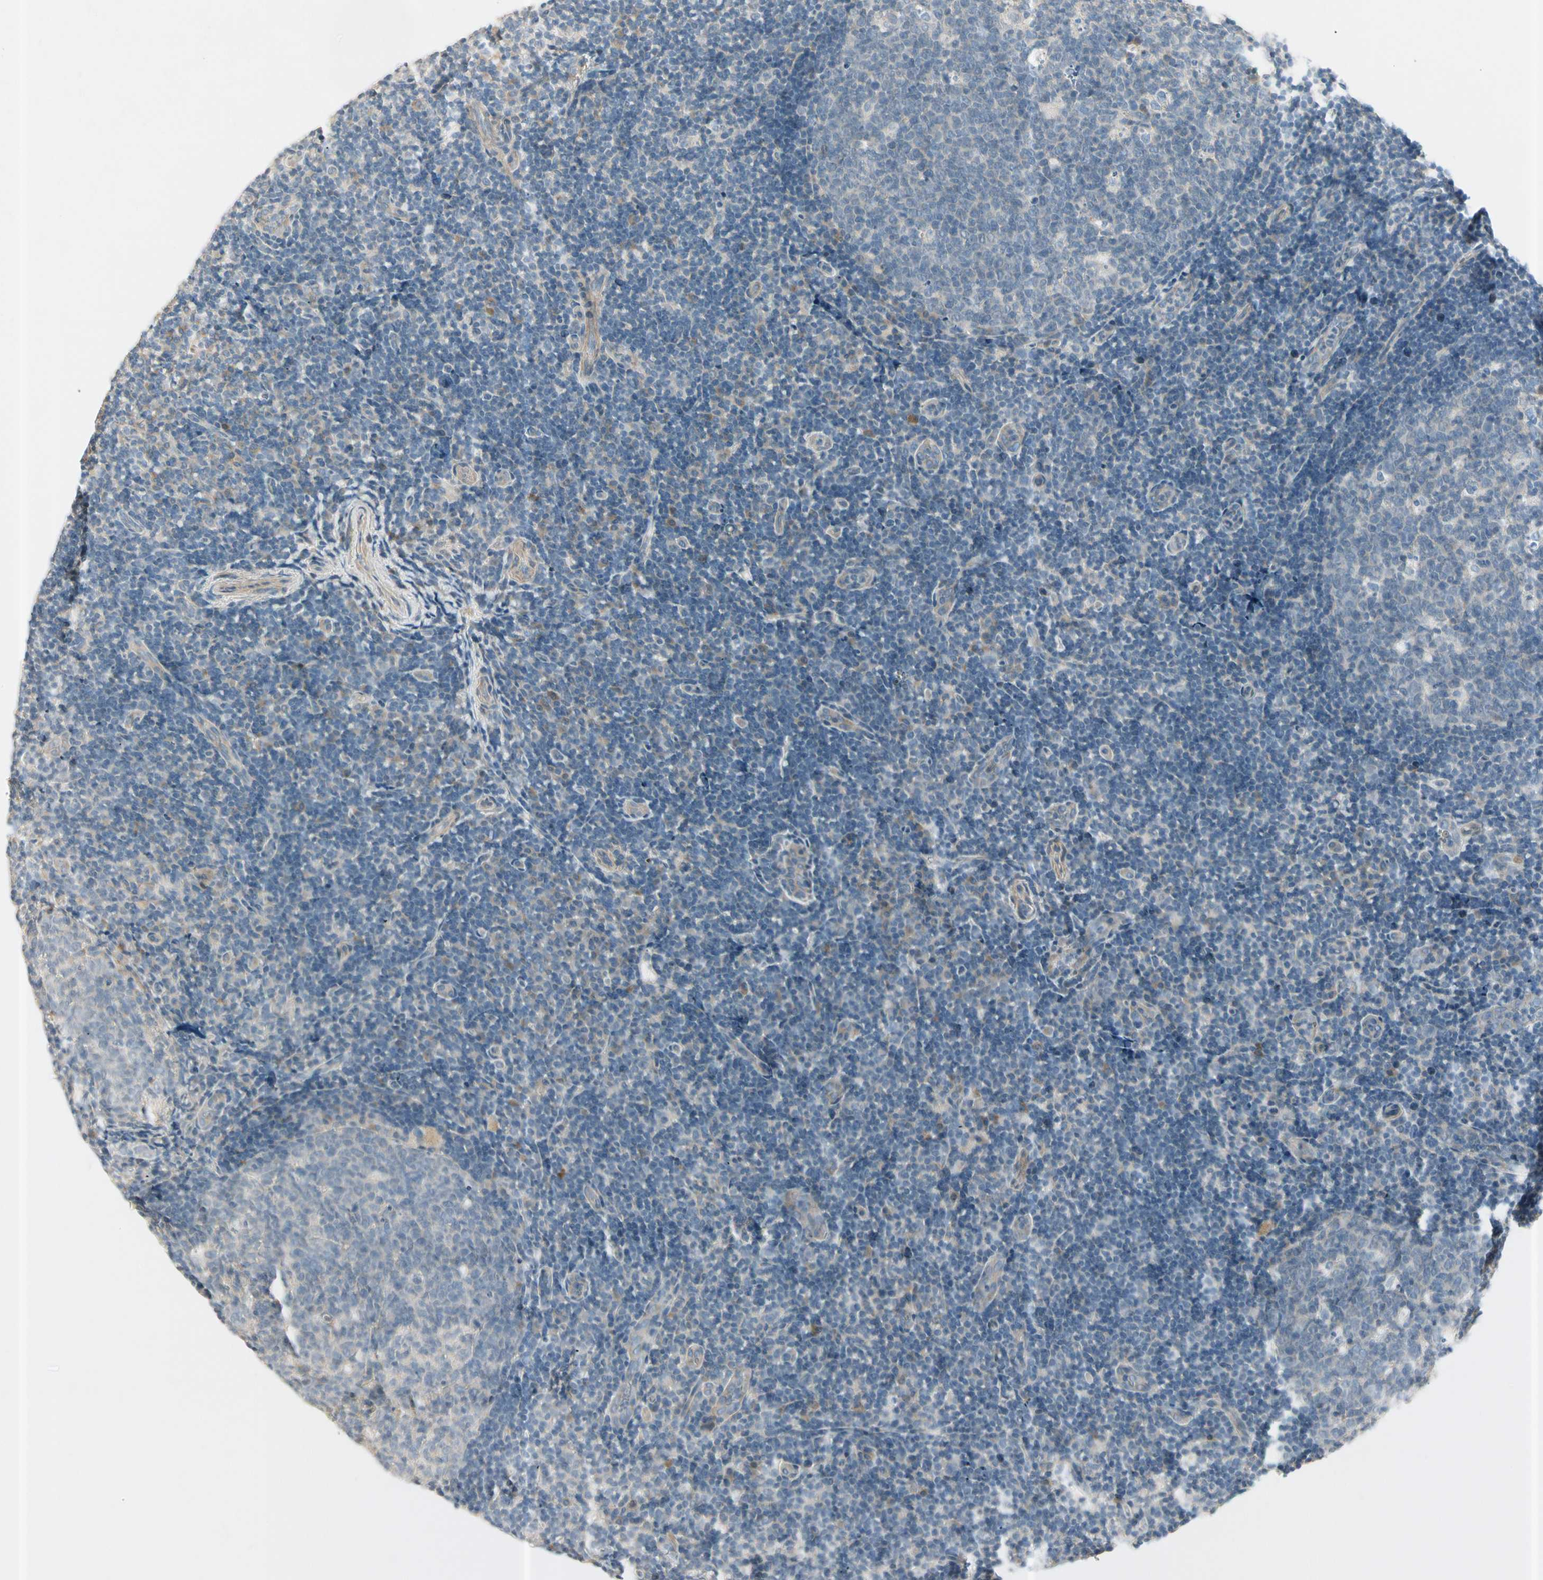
{"staining": {"intensity": "negative", "quantity": "none", "location": "none"}, "tissue": "tonsil", "cell_type": "Germinal center cells", "image_type": "normal", "snomed": [{"axis": "morphology", "description": "Normal tissue, NOS"}, {"axis": "topography", "description": "Tonsil"}], "caption": "The IHC histopathology image has no significant positivity in germinal center cells of tonsil.", "gene": "CYP2E1", "patient": {"sex": "female", "age": 40}}